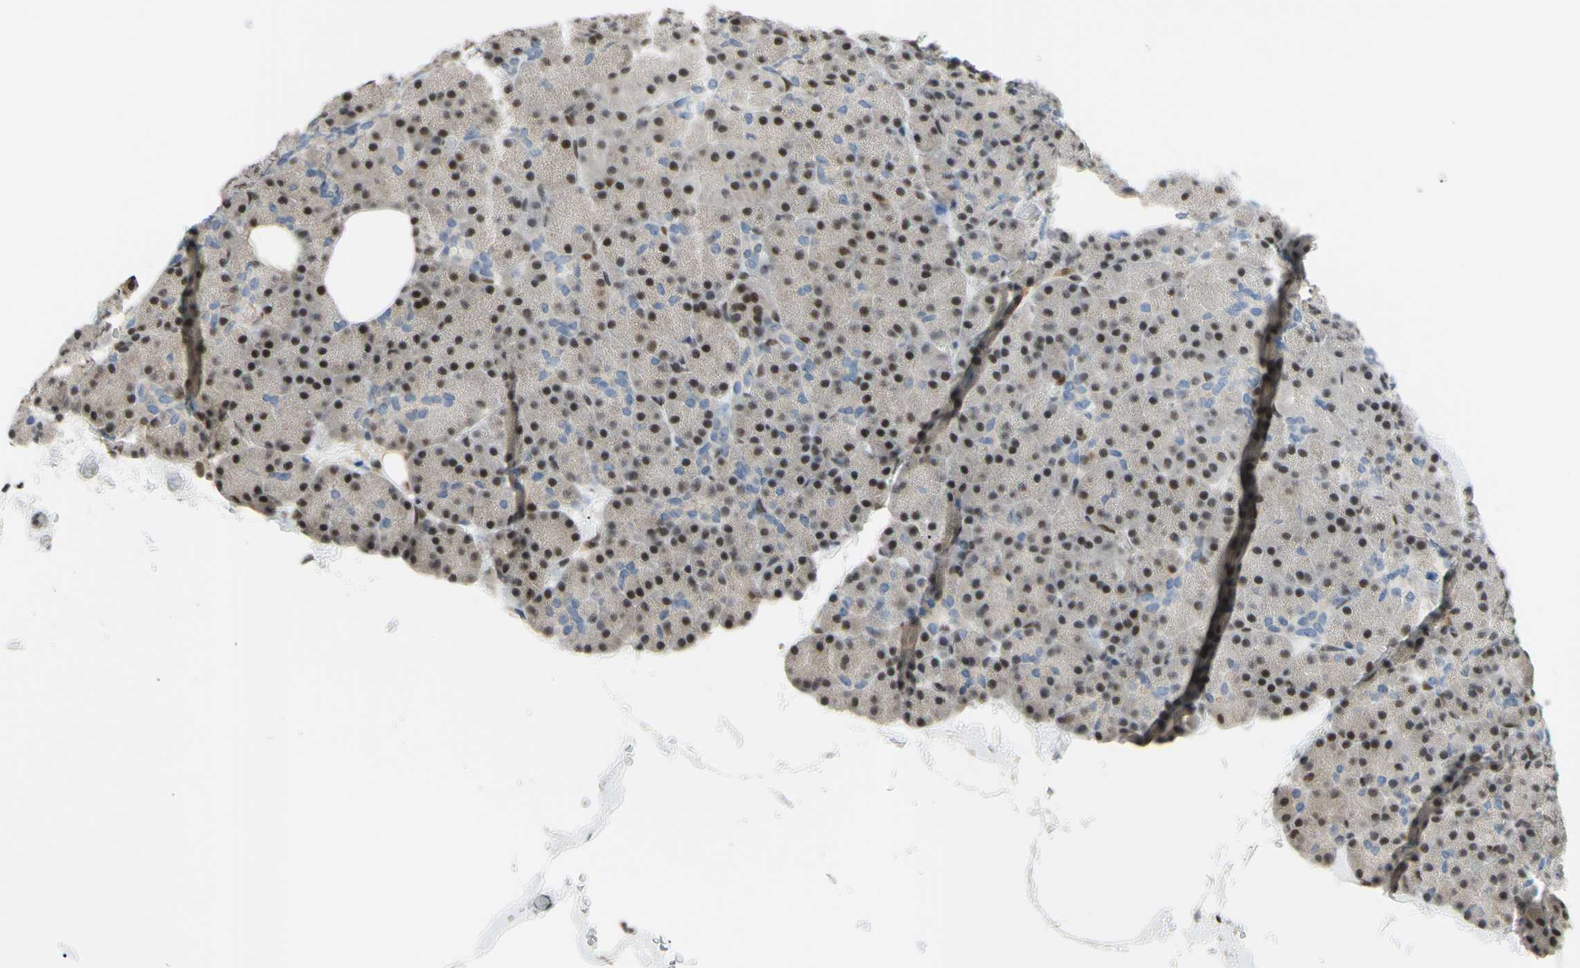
{"staining": {"intensity": "weak", "quantity": ">75%", "location": "cytoplasmic/membranous,nuclear"}, "tissue": "pancreas", "cell_type": "Exocrine glandular cells", "image_type": "normal", "snomed": [{"axis": "morphology", "description": "Normal tissue, NOS"}, {"axis": "topography", "description": "Pancreas"}], "caption": "A high-resolution image shows immunohistochemistry (IHC) staining of normal pancreas, which shows weak cytoplasmic/membranous,nuclear positivity in about >75% of exocrine glandular cells.", "gene": "FKBP5", "patient": {"sex": "female", "age": 35}}